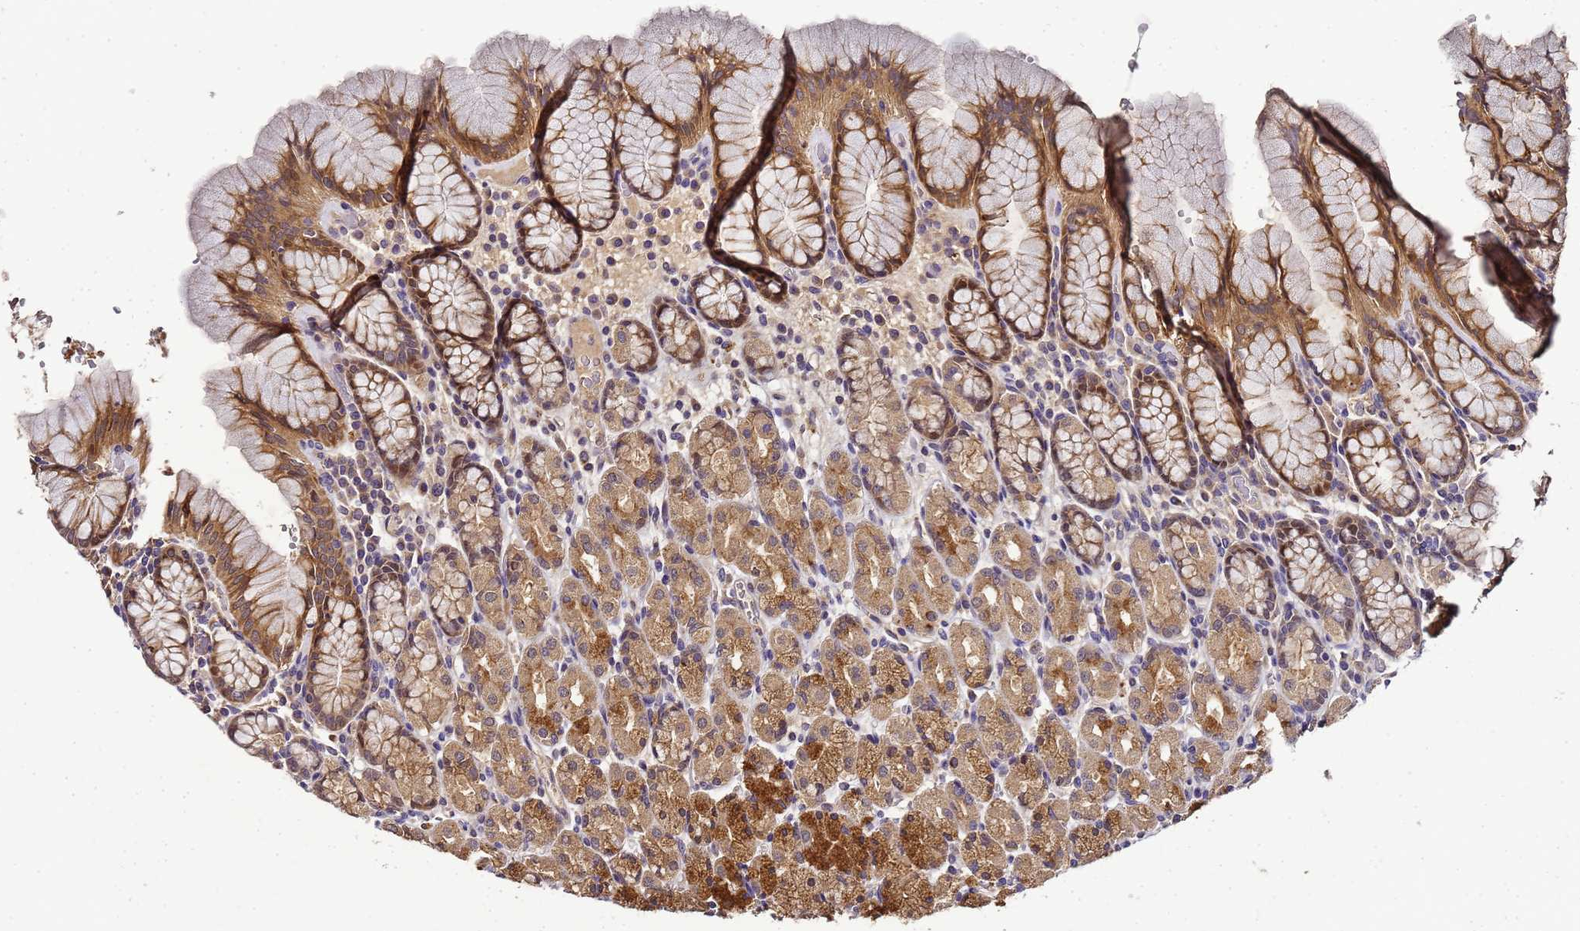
{"staining": {"intensity": "moderate", "quantity": ">75%", "location": "cytoplasmic/membranous,nuclear"}, "tissue": "stomach", "cell_type": "Glandular cells", "image_type": "normal", "snomed": [{"axis": "morphology", "description": "Normal tissue, NOS"}, {"axis": "topography", "description": "Stomach, upper"}, {"axis": "topography", "description": "Stomach"}], "caption": "Protein staining of normal stomach shows moderate cytoplasmic/membranous,nuclear positivity in about >75% of glandular cells.", "gene": "LGI4", "patient": {"sex": "male", "age": 62}}